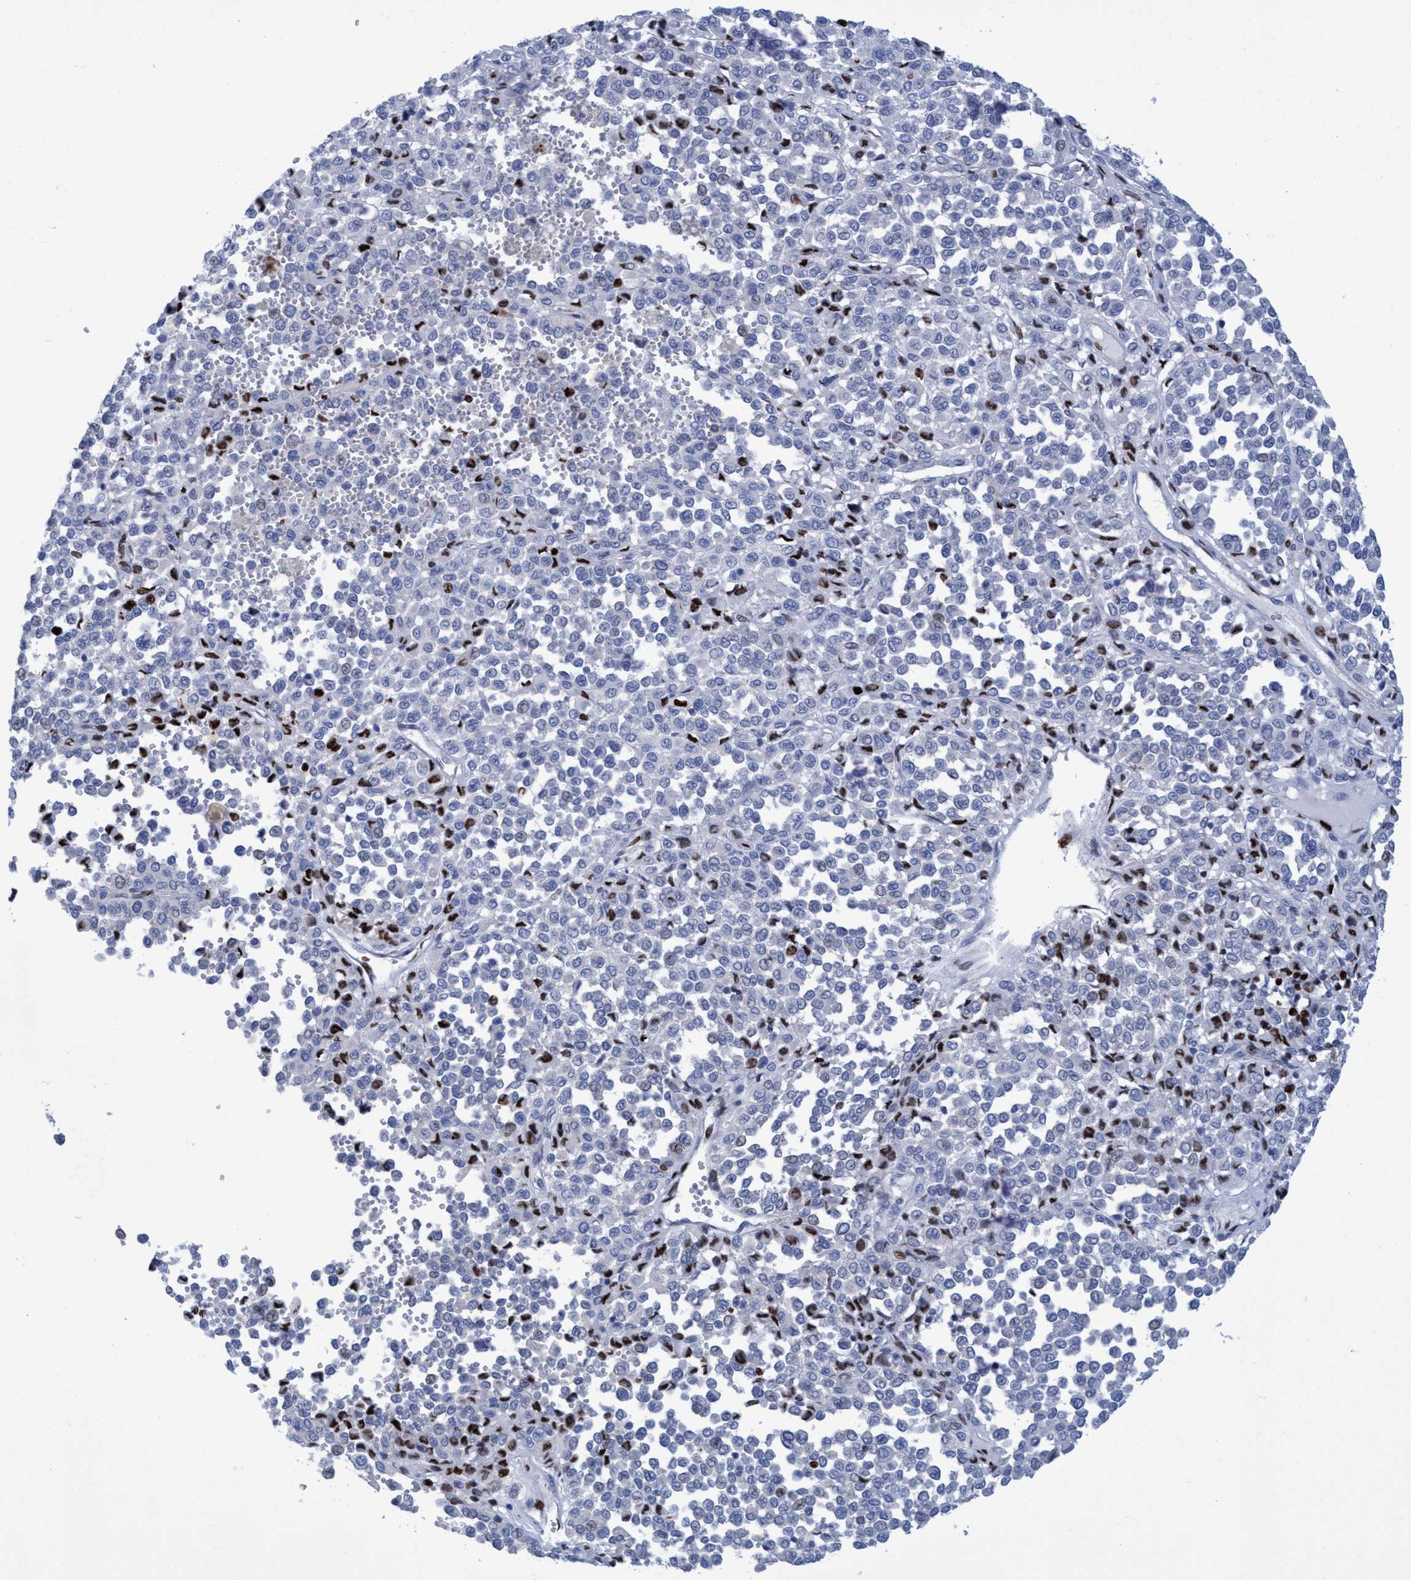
{"staining": {"intensity": "negative", "quantity": "none", "location": "none"}, "tissue": "melanoma", "cell_type": "Tumor cells", "image_type": "cancer", "snomed": [{"axis": "morphology", "description": "Malignant melanoma, Metastatic site"}, {"axis": "topography", "description": "Pancreas"}], "caption": "Protein analysis of melanoma shows no significant positivity in tumor cells.", "gene": "R3HCC1", "patient": {"sex": "female", "age": 30}}